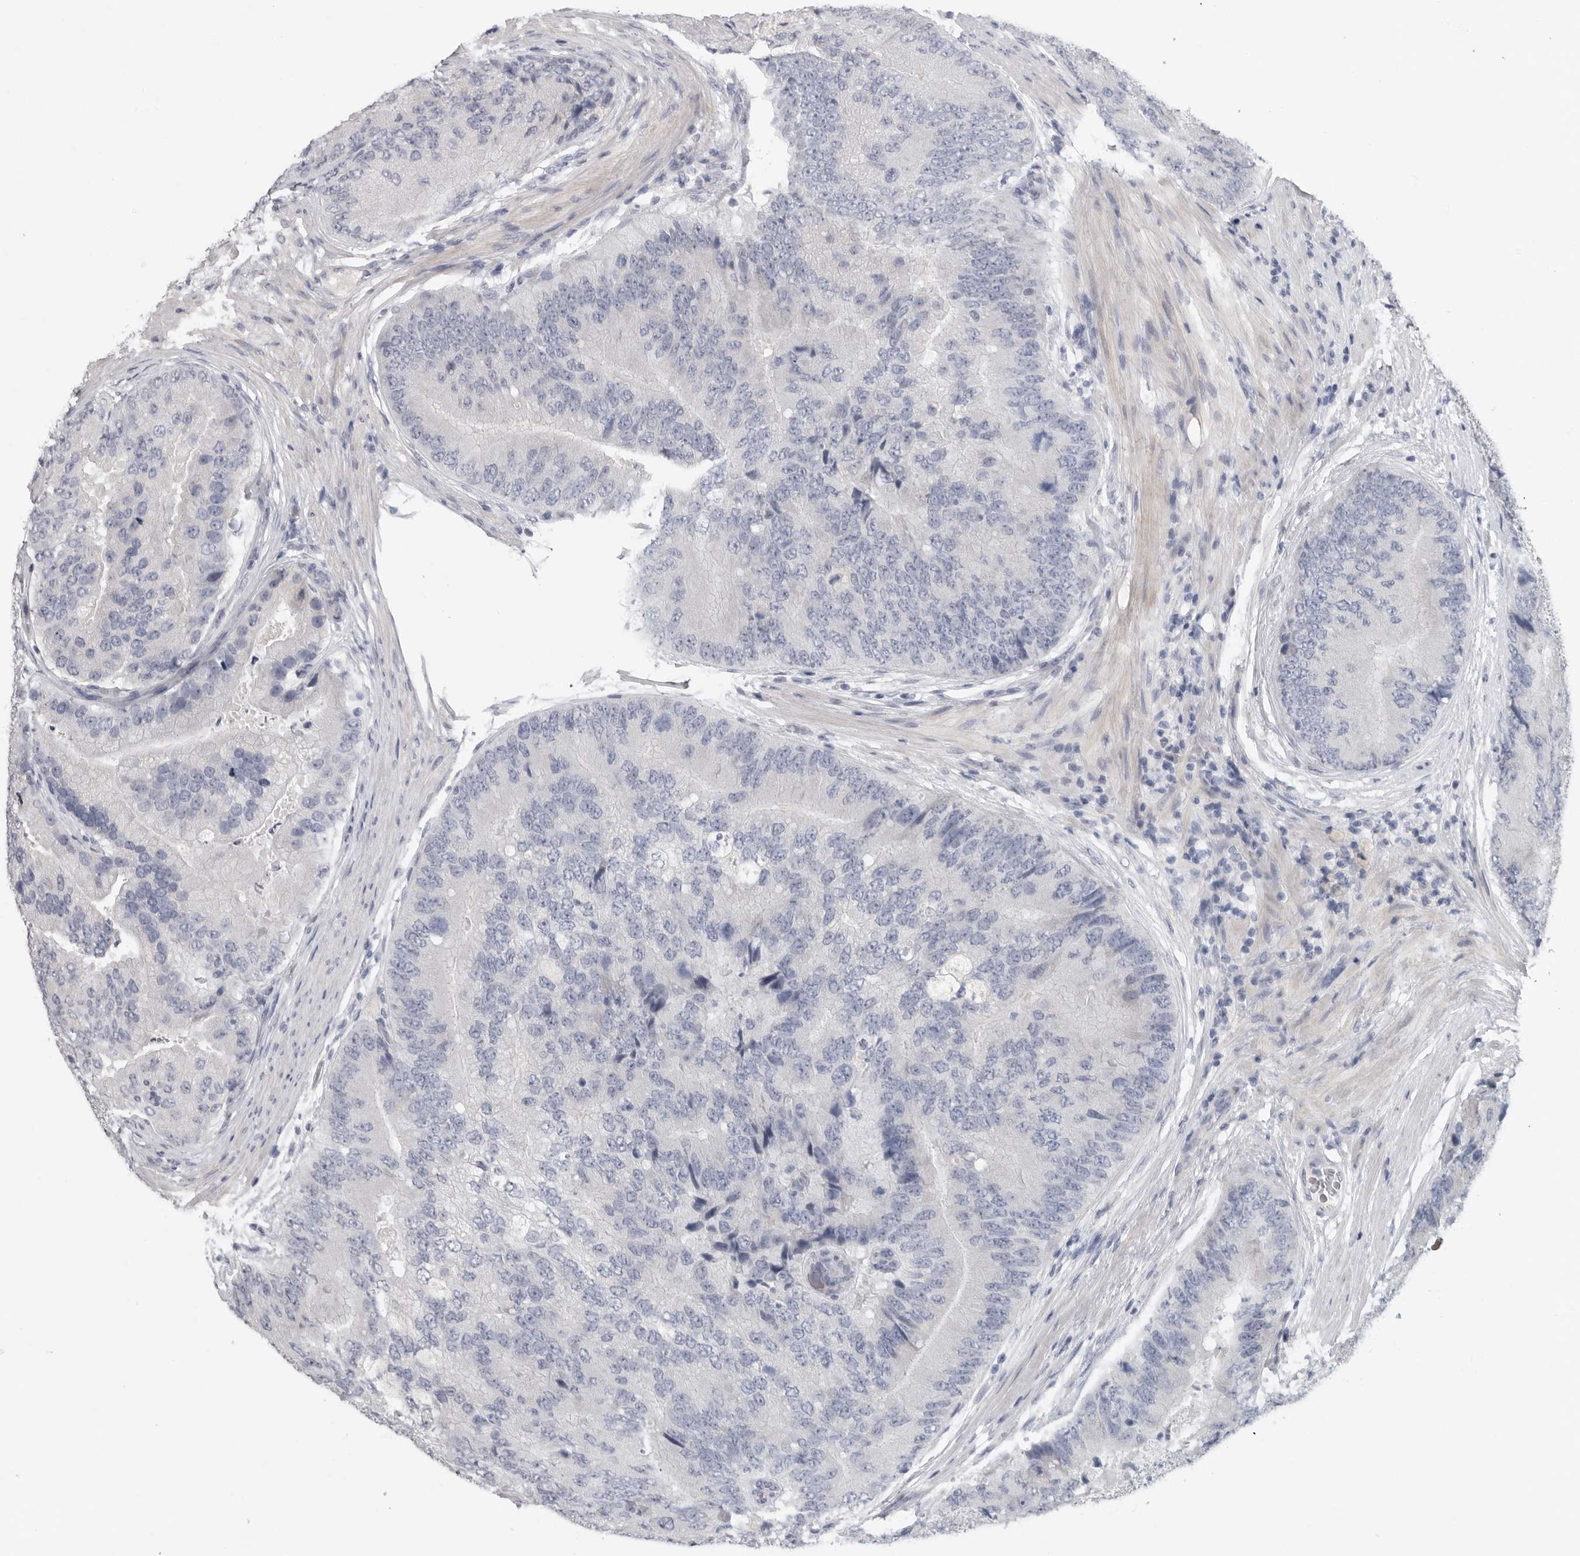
{"staining": {"intensity": "negative", "quantity": "none", "location": "none"}, "tissue": "prostate cancer", "cell_type": "Tumor cells", "image_type": "cancer", "snomed": [{"axis": "morphology", "description": "Adenocarcinoma, High grade"}, {"axis": "topography", "description": "Prostate"}], "caption": "This is an immunohistochemistry (IHC) photomicrograph of adenocarcinoma (high-grade) (prostate). There is no staining in tumor cells.", "gene": "REG4", "patient": {"sex": "male", "age": 70}}